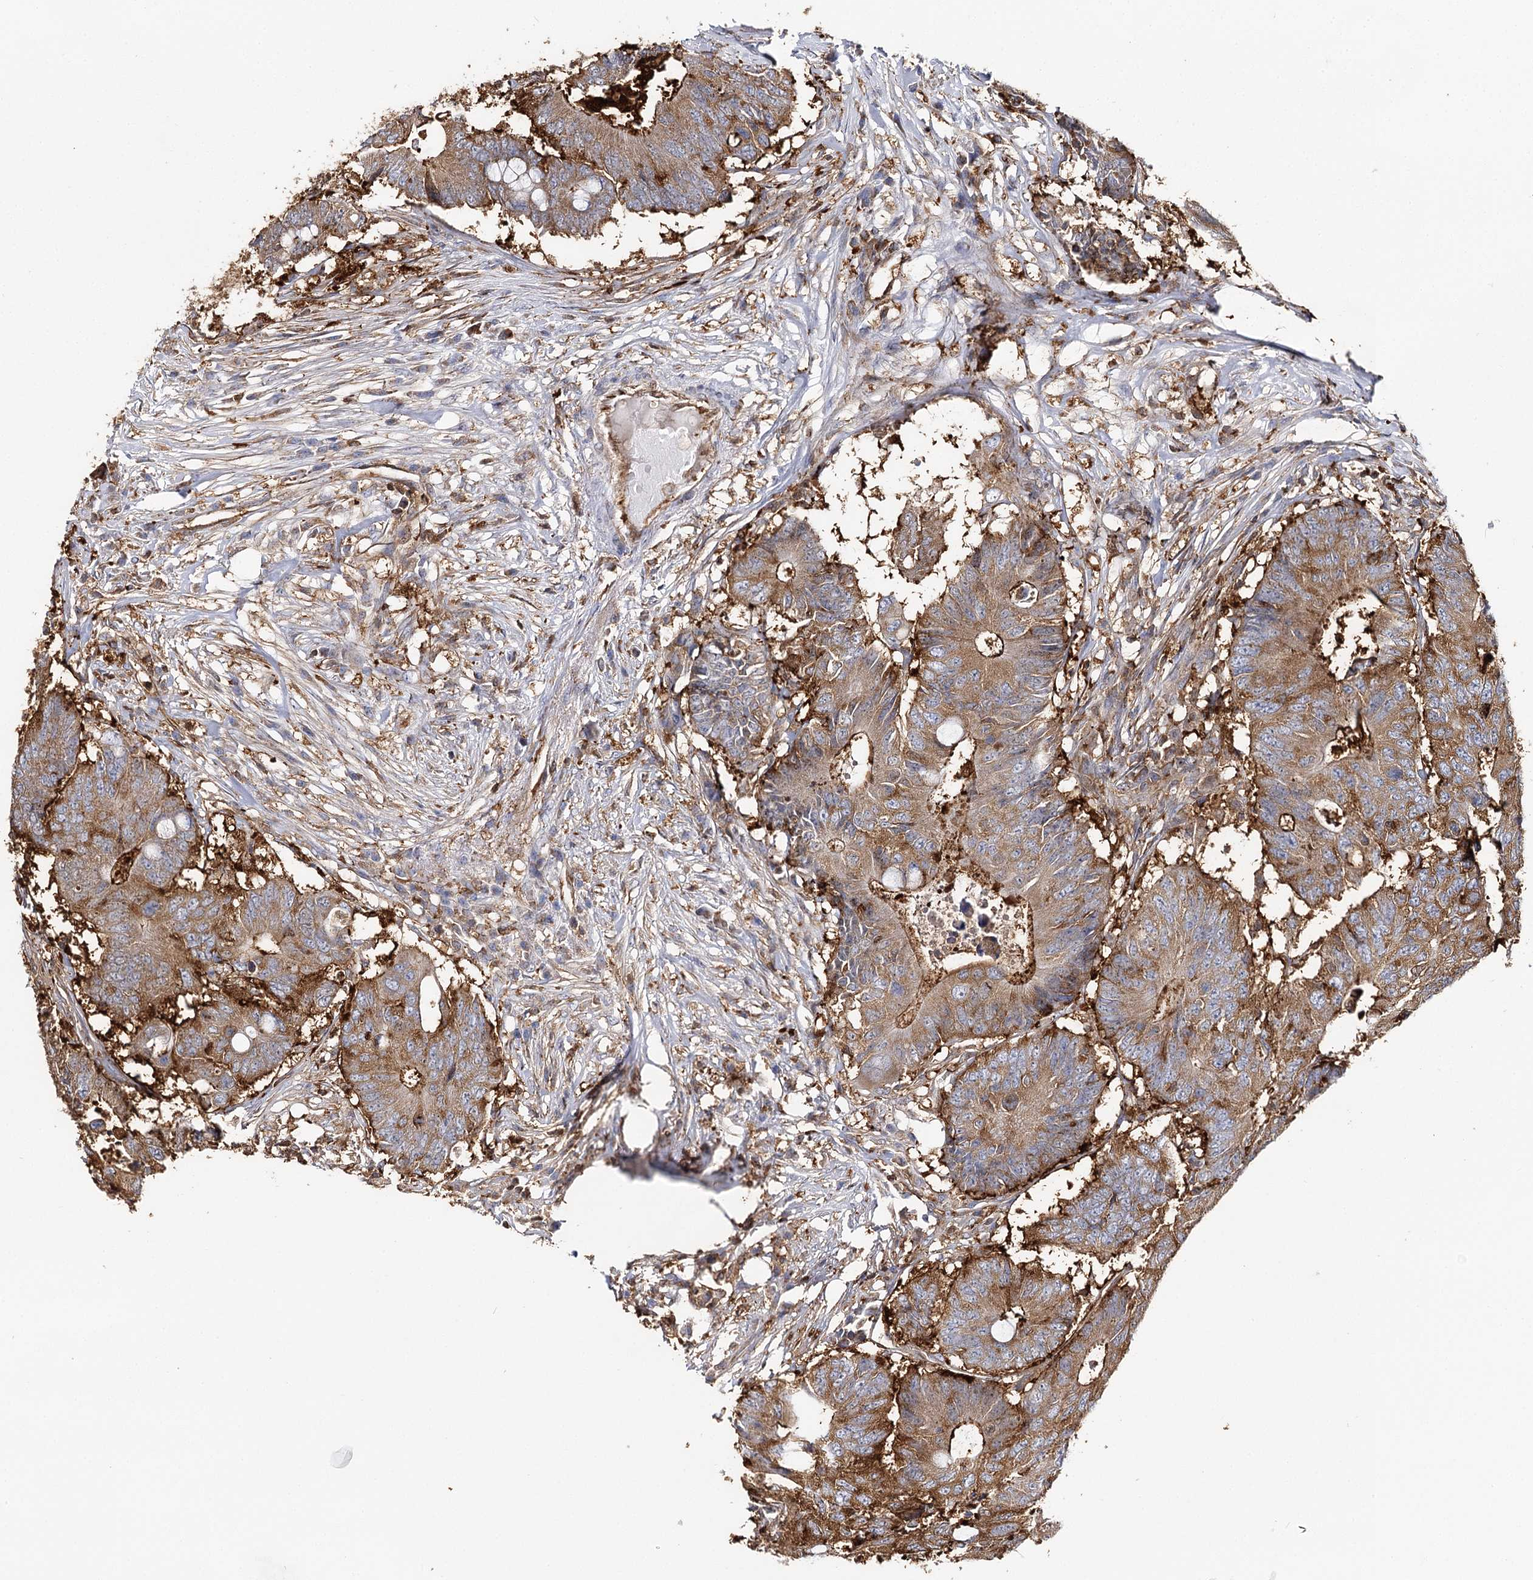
{"staining": {"intensity": "moderate", "quantity": ">75%", "location": "cytoplasmic/membranous"}, "tissue": "colorectal cancer", "cell_type": "Tumor cells", "image_type": "cancer", "snomed": [{"axis": "morphology", "description": "Adenocarcinoma, NOS"}, {"axis": "topography", "description": "Colon"}], "caption": "Immunohistochemistry (IHC) (DAB (3,3'-diaminobenzidine)) staining of human adenocarcinoma (colorectal) demonstrates moderate cytoplasmic/membranous protein expression in about >75% of tumor cells. (IHC, brightfield microscopy, high magnification).", "gene": "SEC24B", "patient": {"sex": "male", "age": 71}}